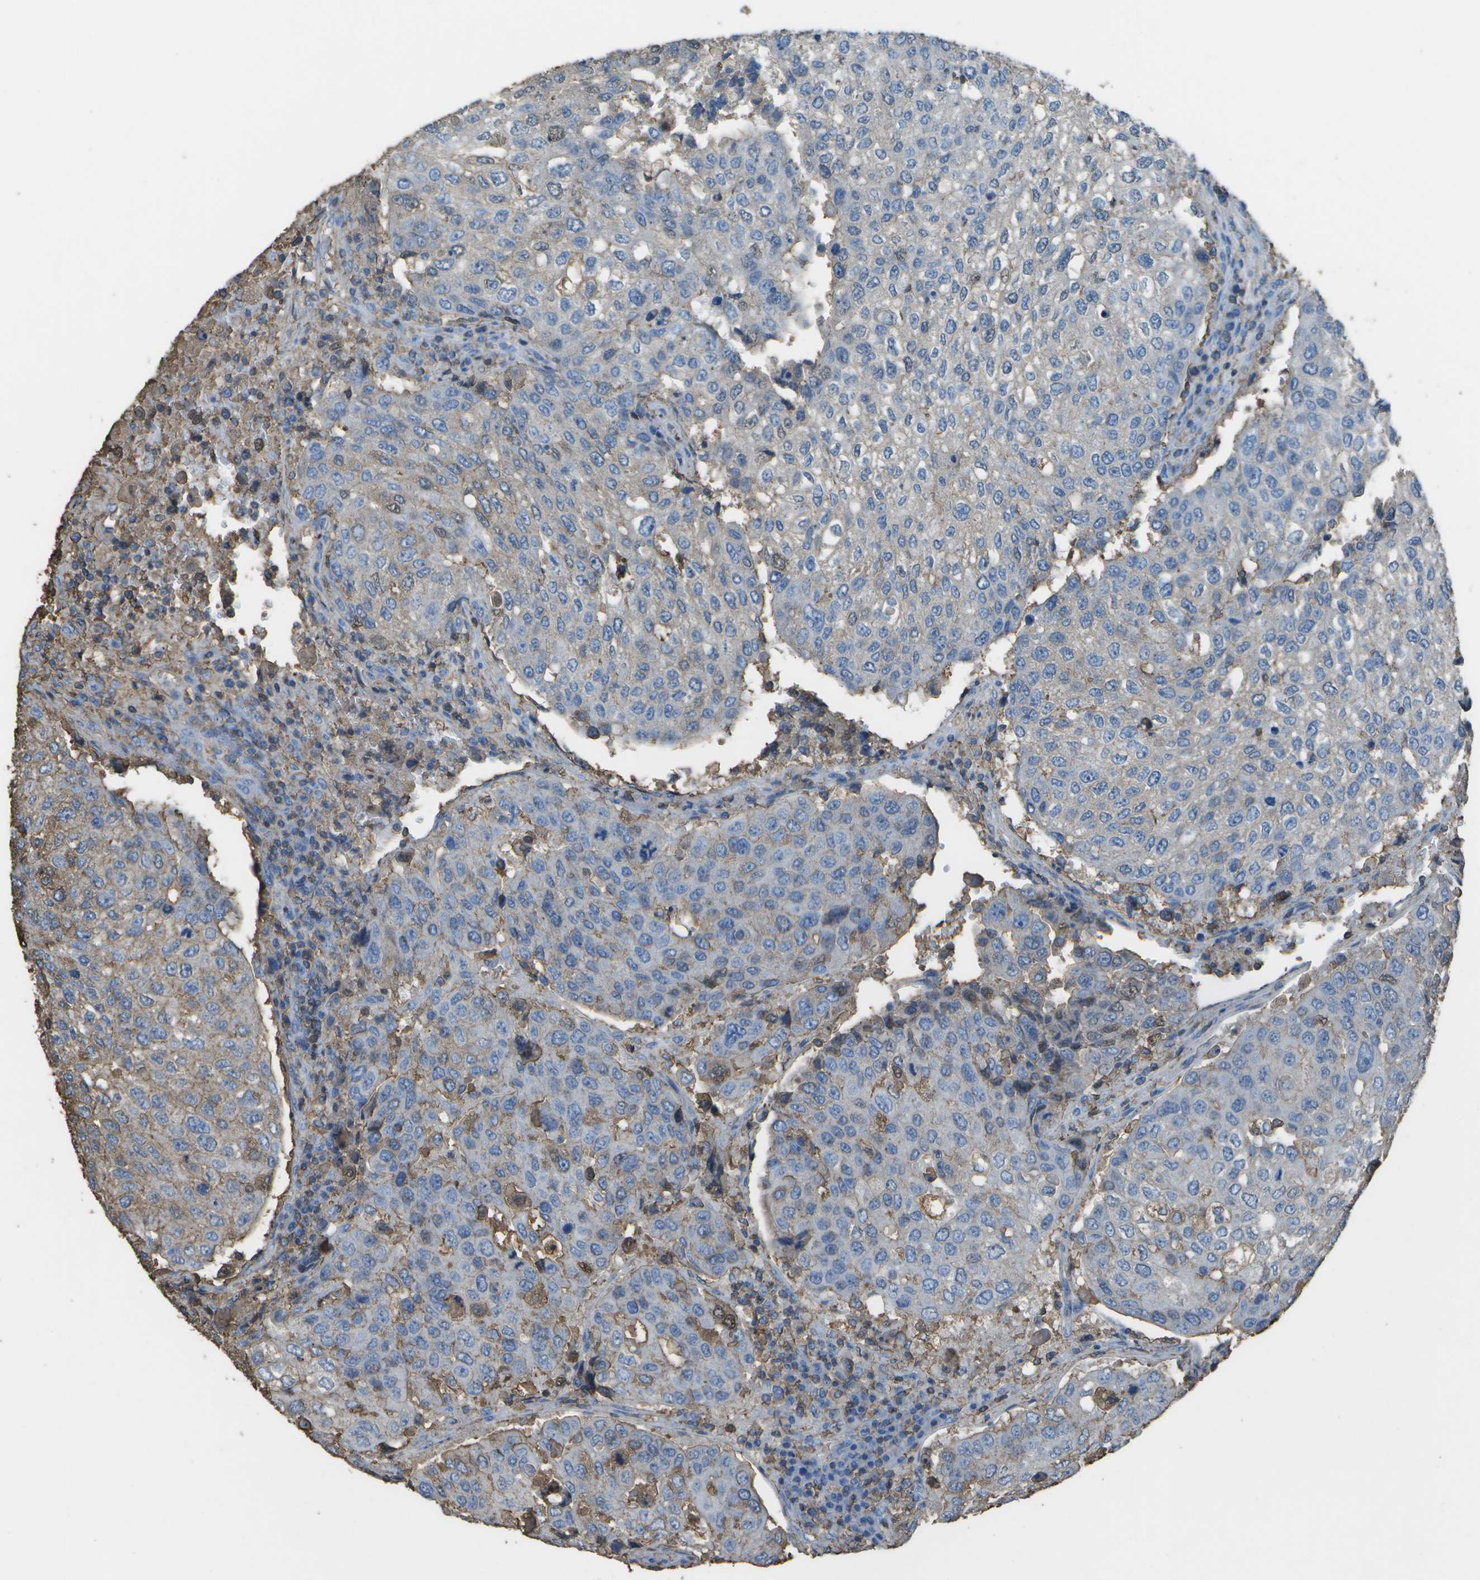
{"staining": {"intensity": "weak", "quantity": "<25%", "location": "cytoplasmic/membranous"}, "tissue": "urothelial cancer", "cell_type": "Tumor cells", "image_type": "cancer", "snomed": [{"axis": "morphology", "description": "Urothelial carcinoma, High grade"}, {"axis": "topography", "description": "Lymph node"}, {"axis": "topography", "description": "Urinary bladder"}], "caption": "Tumor cells show no significant protein staining in high-grade urothelial carcinoma. (Brightfield microscopy of DAB (3,3'-diaminobenzidine) IHC at high magnification).", "gene": "CYP4F11", "patient": {"sex": "male", "age": 51}}